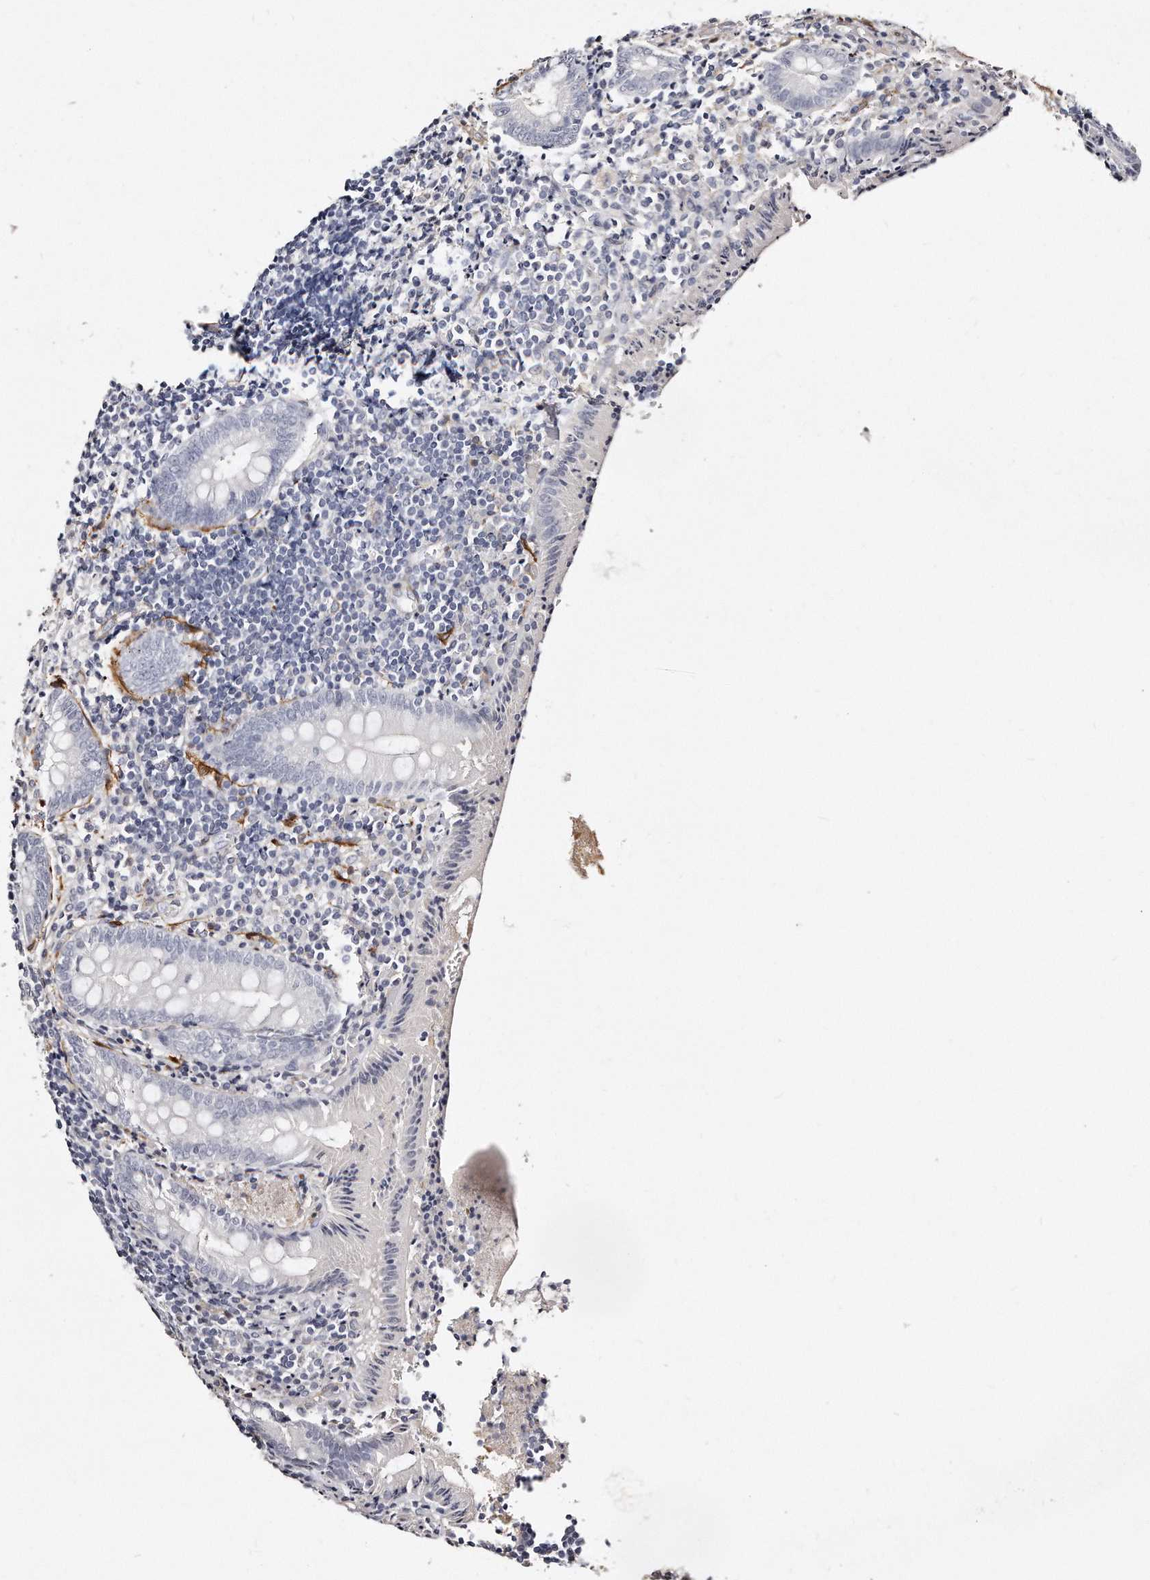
{"staining": {"intensity": "negative", "quantity": "none", "location": "none"}, "tissue": "appendix", "cell_type": "Glandular cells", "image_type": "normal", "snomed": [{"axis": "morphology", "description": "Normal tissue, NOS"}, {"axis": "topography", "description": "Appendix"}], "caption": "This micrograph is of unremarkable appendix stained with immunohistochemistry (IHC) to label a protein in brown with the nuclei are counter-stained blue. There is no expression in glandular cells.", "gene": "LMOD1", "patient": {"sex": "female", "age": 17}}